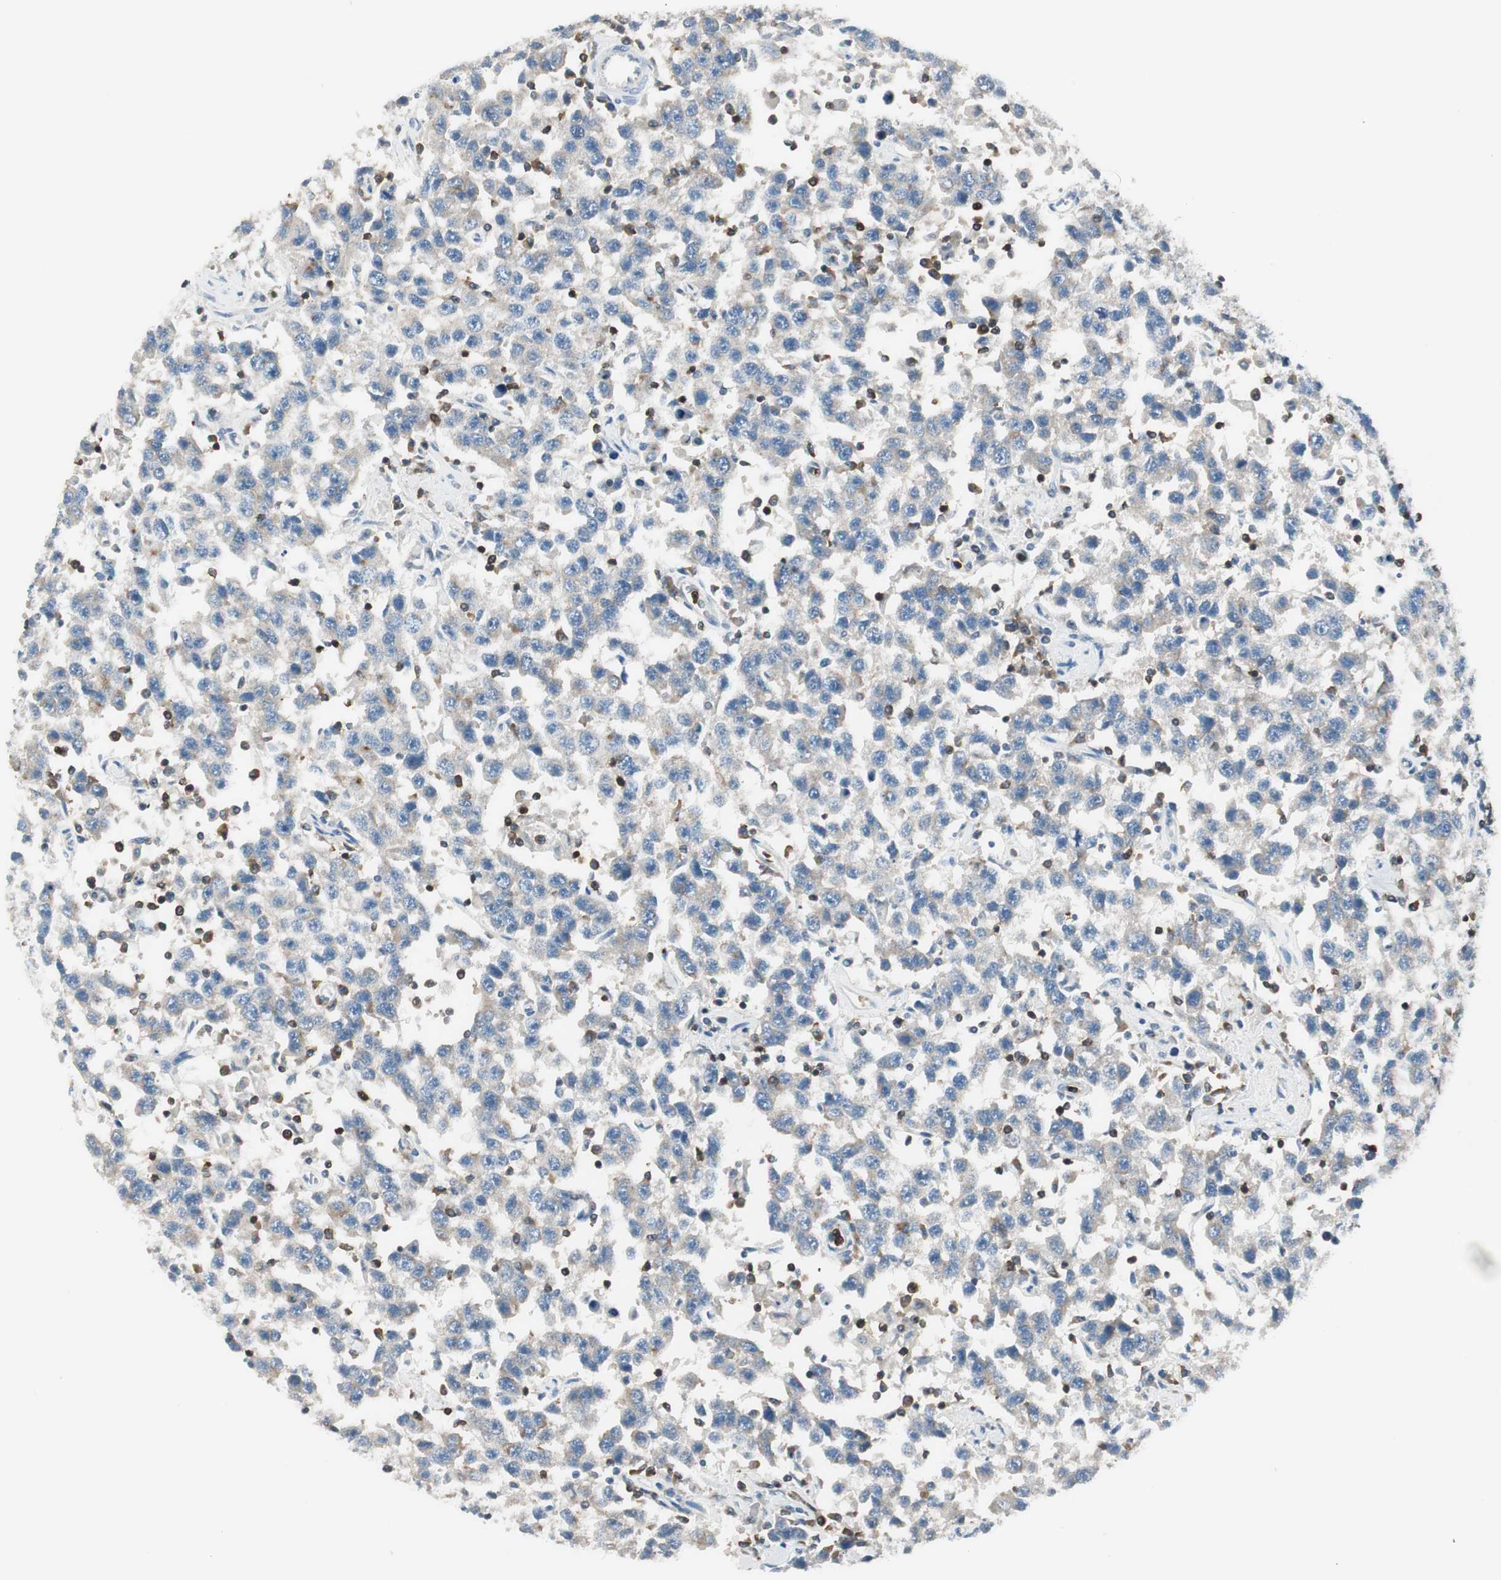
{"staining": {"intensity": "weak", "quantity": "<25%", "location": "cytoplasmic/membranous"}, "tissue": "testis cancer", "cell_type": "Tumor cells", "image_type": "cancer", "snomed": [{"axis": "morphology", "description": "Seminoma, NOS"}, {"axis": "topography", "description": "Testis"}], "caption": "Immunohistochemistry (IHC) image of neoplastic tissue: human seminoma (testis) stained with DAB reveals no significant protein staining in tumor cells. (Immunohistochemistry (IHC), brightfield microscopy, high magnification).", "gene": "SLC9A3R1", "patient": {"sex": "male", "age": 41}}